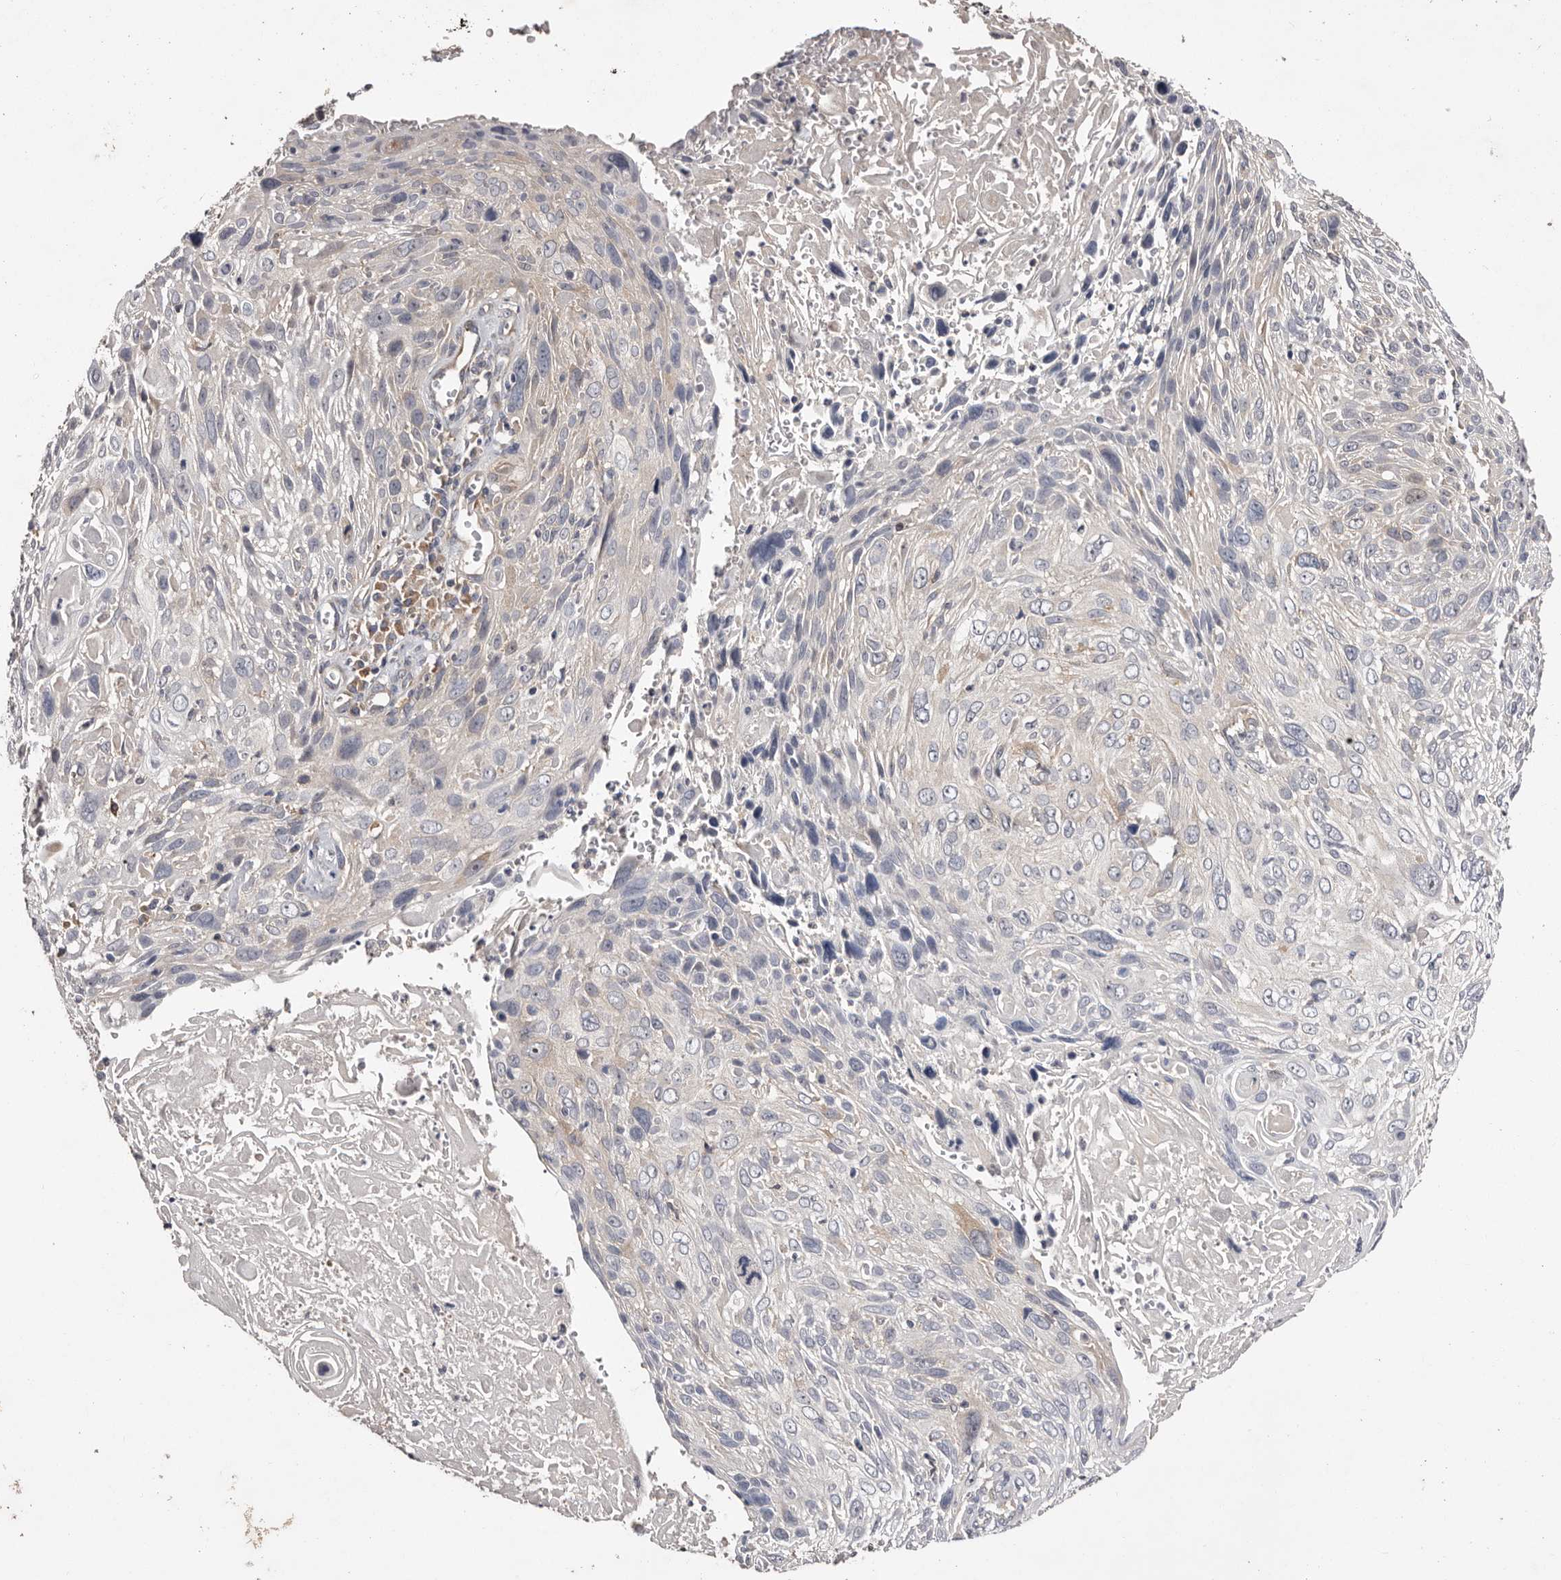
{"staining": {"intensity": "negative", "quantity": "none", "location": "none"}, "tissue": "cervical cancer", "cell_type": "Tumor cells", "image_type": "cancer", "snomed": [{"axis": "morphology", "description": "Squamous cell carcinoma, NOS"}, {"axis": "topography", "description": "Cervix"}], "caption": "Tumor cells are negative for protein expression in human cervical cancer (squamous cell carcinoma). (DAB (3,3'-diaminobenzidine) immunohistochemistry visualized using brightfield microscopy, high magnification).", "gene": "LTV1", "patient": {"sex": "female", "age": 51}}